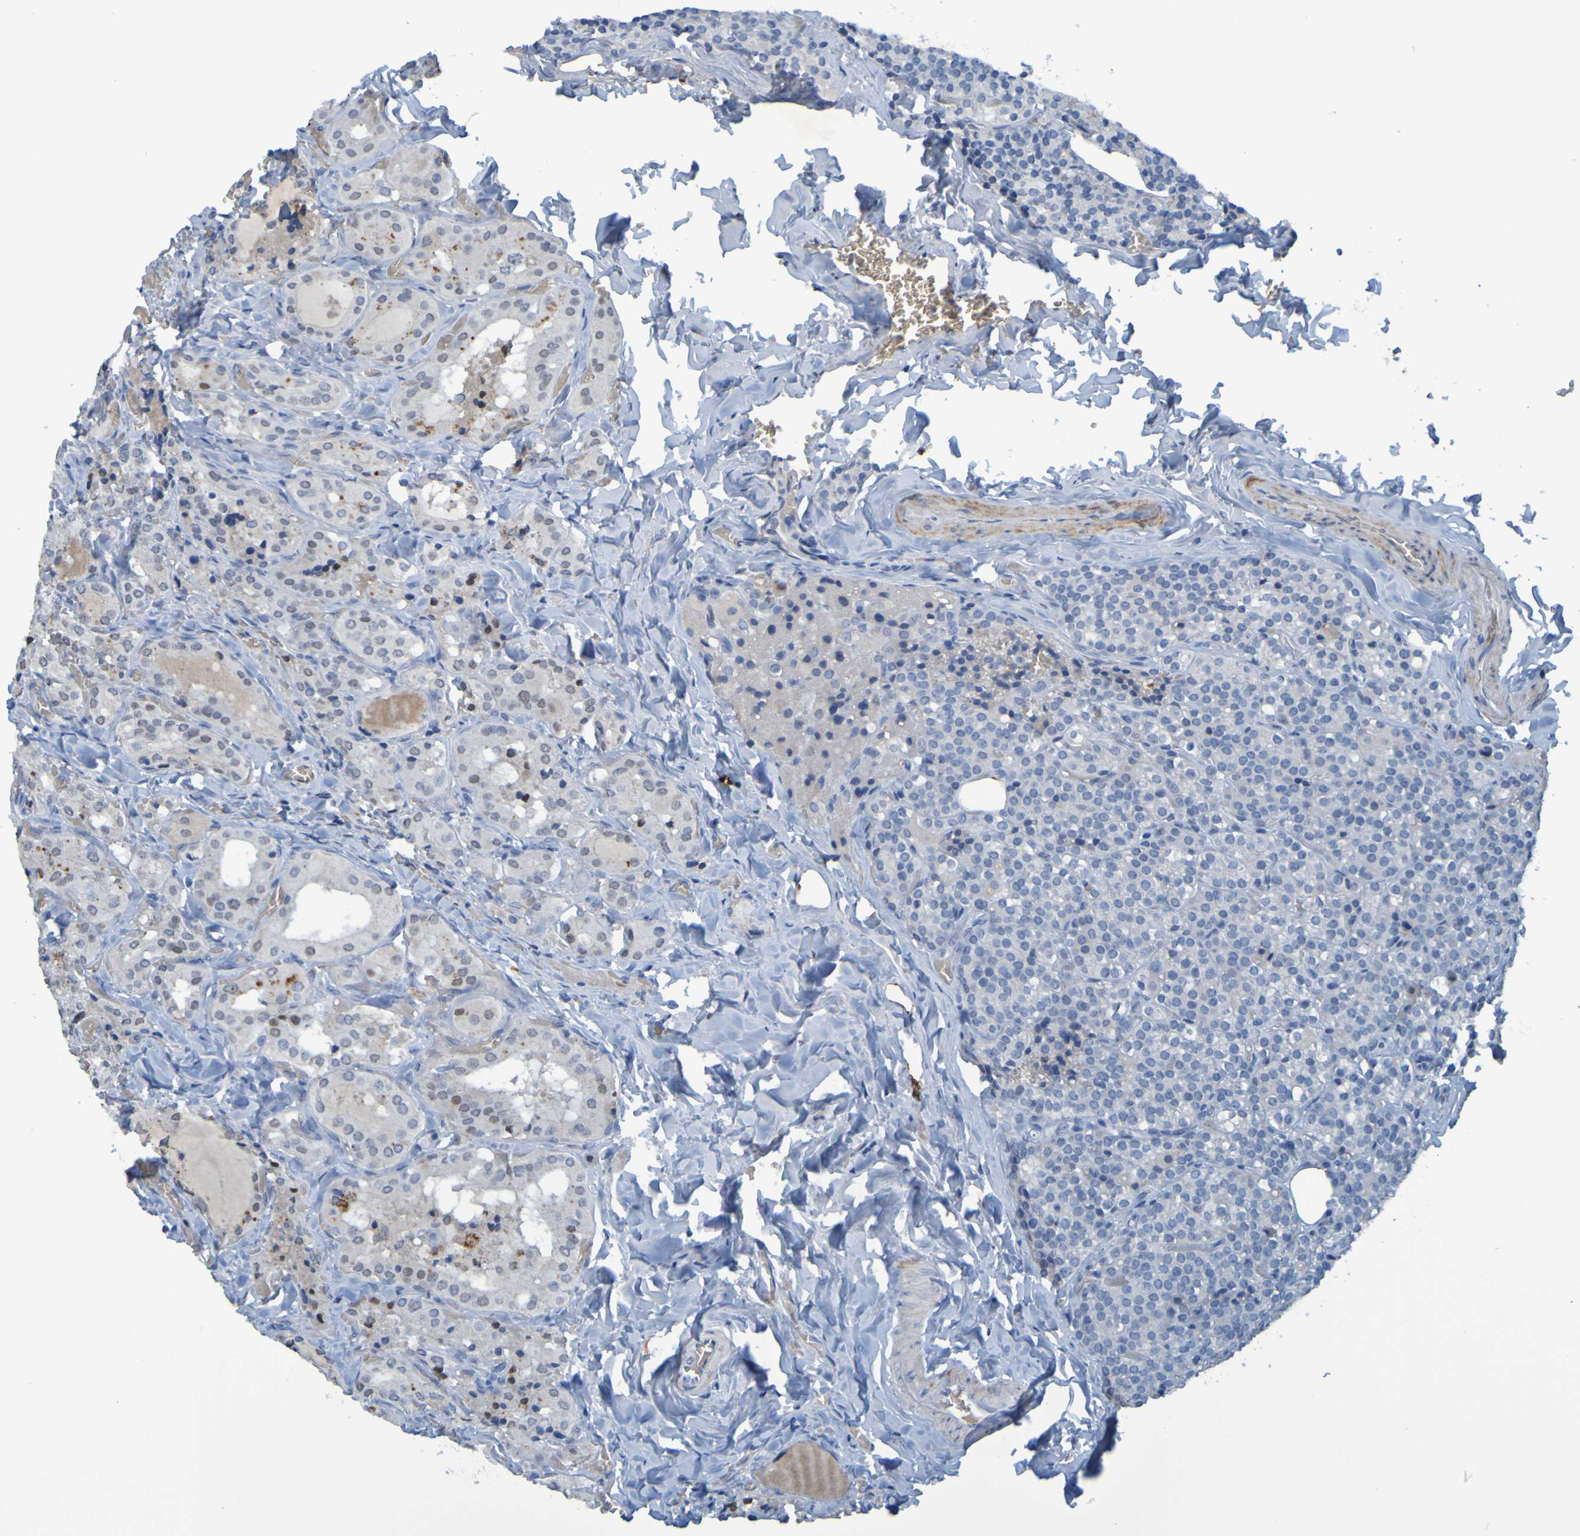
{"staining": {"intensity": "weak", "quantity": "<25%", "location": "nuclear"}, "tissue": "parathyroid gland", "cell_type": "Glandular cells", "image_type": "normal", "snomed": [{"axis": "morphology", "description": "Normal tissue, NOS"}, {"axis": "morphology", "description": "Atrophy, NOS"}, {"axis": "topography", "description": "Parathyroid gland"}], "caption": "Micrograph shows no significant protein positivity in glandular cells of benign parathyroid gland.", "gene": "USP36", "patient": {"sex": "female", "age": 54}}